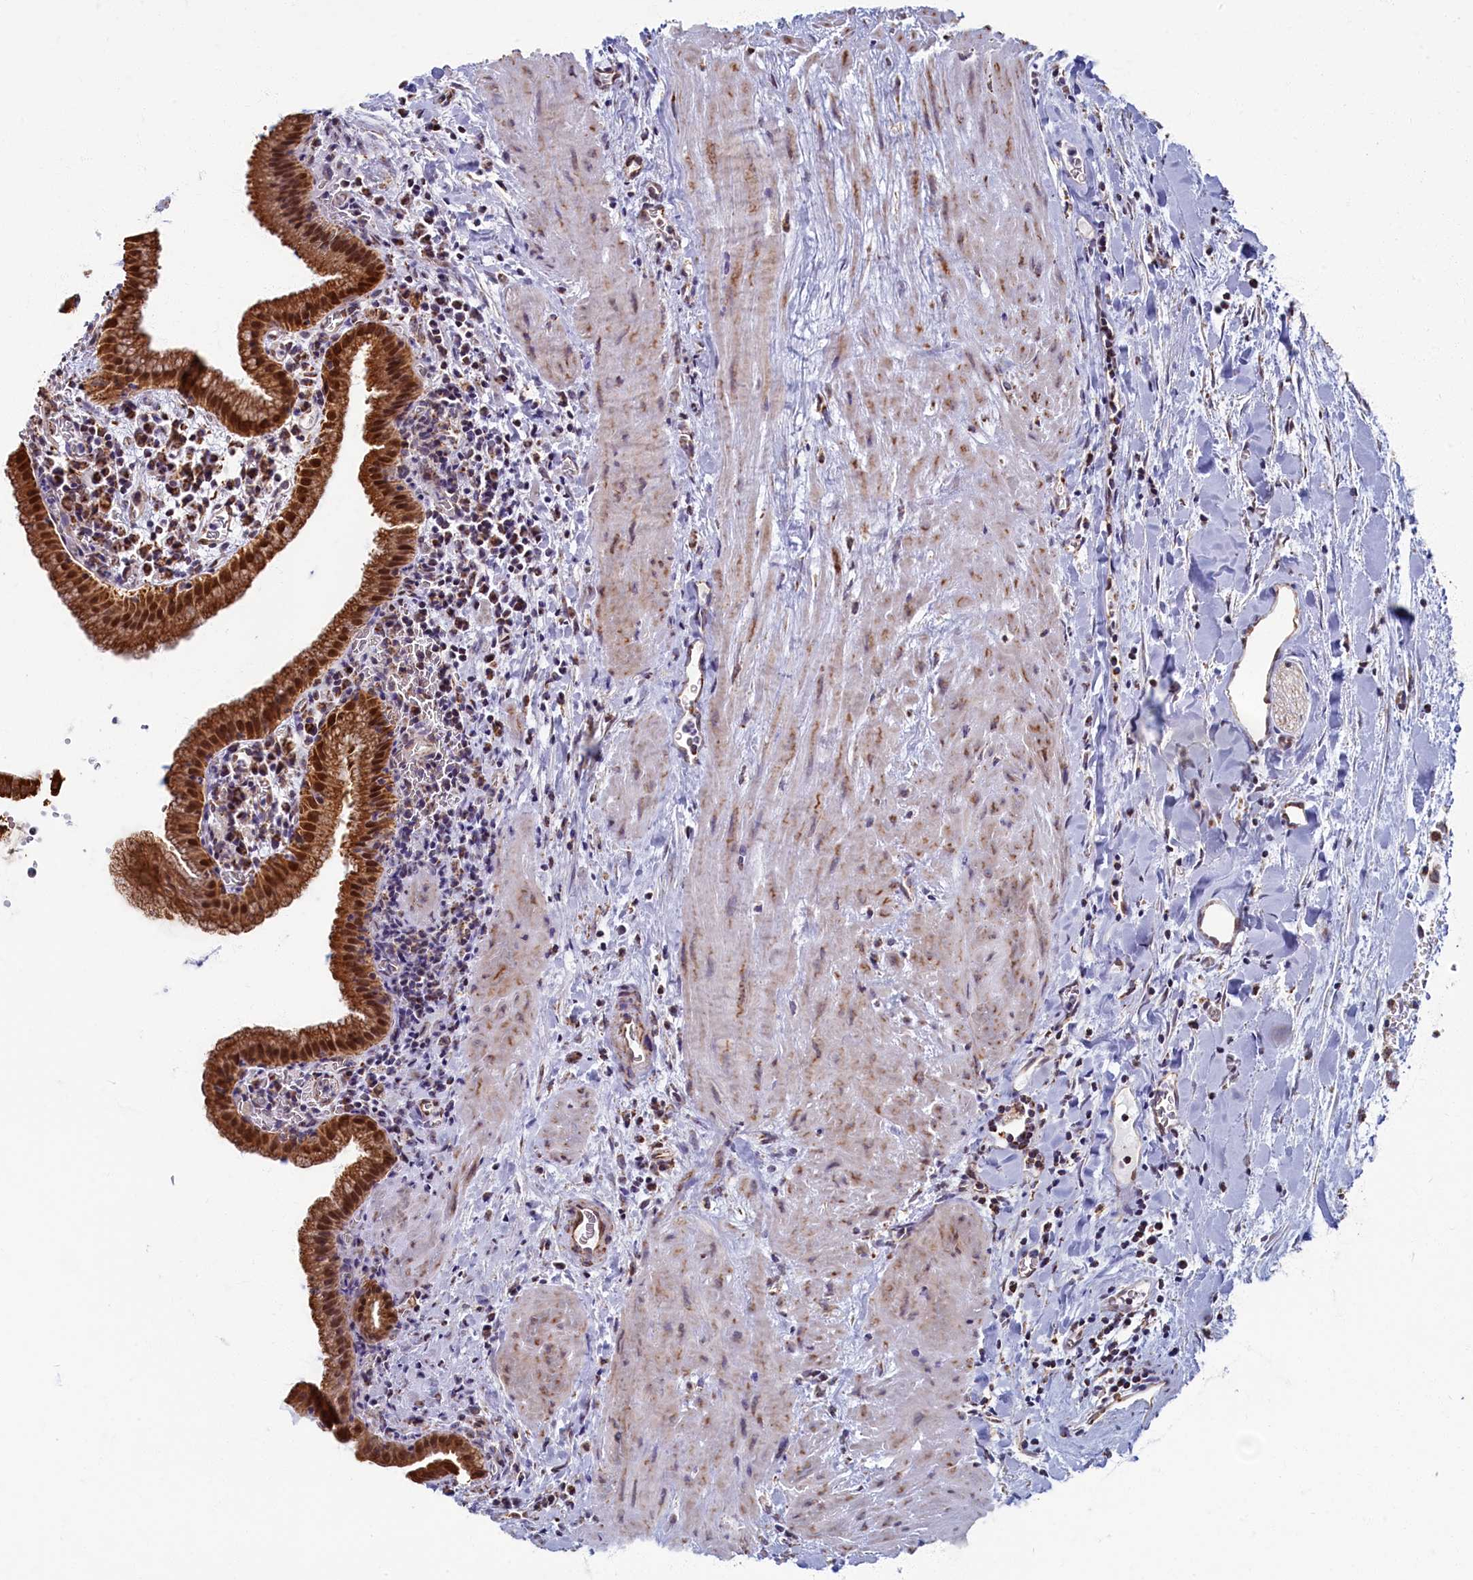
{"staining": {"intensity": "strong", "quantity": ">75%", "location": "cytoplasmic/membranous,nuclear"}, "tissue": "gallbladder", "cell_type": "Glandular cells", "image_type": "normal", "snomed": [{"axis": "morphology", "description": "Normal tissue, NOS"}, {"axis": "topography", "description": "Gallbladder"}], "caption": "This histopathology image exhibits IHC staining of benign gallbladder, with high strong cytoplasmic/membranous,nuclear expression in approximately >75% of glandular cells.", "gene": "SPR", "patient": {"sex": "male", "age": 78}}